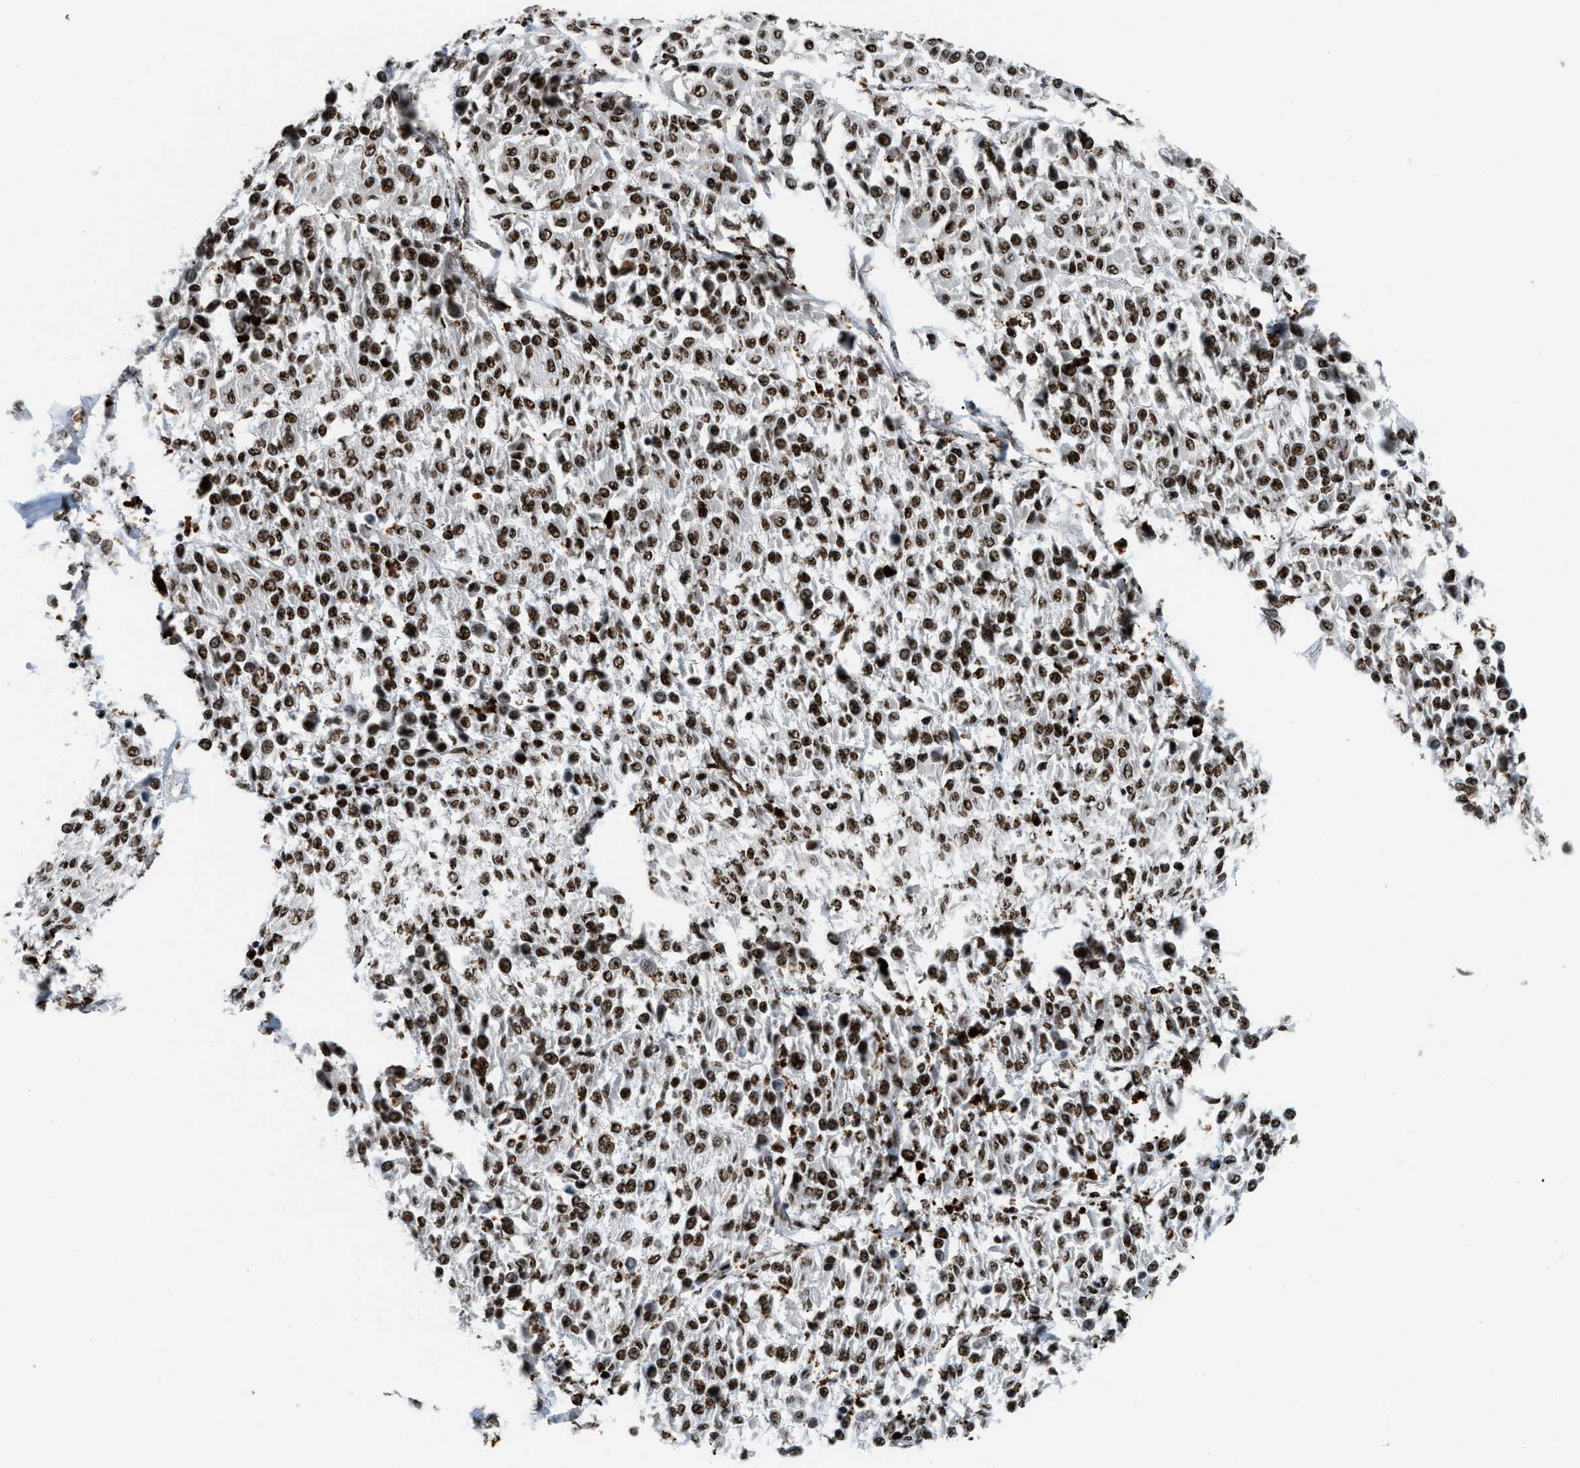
{"staining": {"intensity": "strong", "quantity": ">75%", "location": "nuclear"}, "tissue": "melanoma", "cell_type": "Tumor cells", "image_type": "cancer", "snomed": [{"axis": "morphology", "description": "Malignant melanoma, Metastatic site"}, {"axis": "topography", "description": "Soft tissue"}], "caption": "A histopathology image of human melanoma stained for a protein reveals strong nuclear brown staining in tumor cells.", "gene": "NUMA1", "patient": {"sex": "male", "age": 41}}